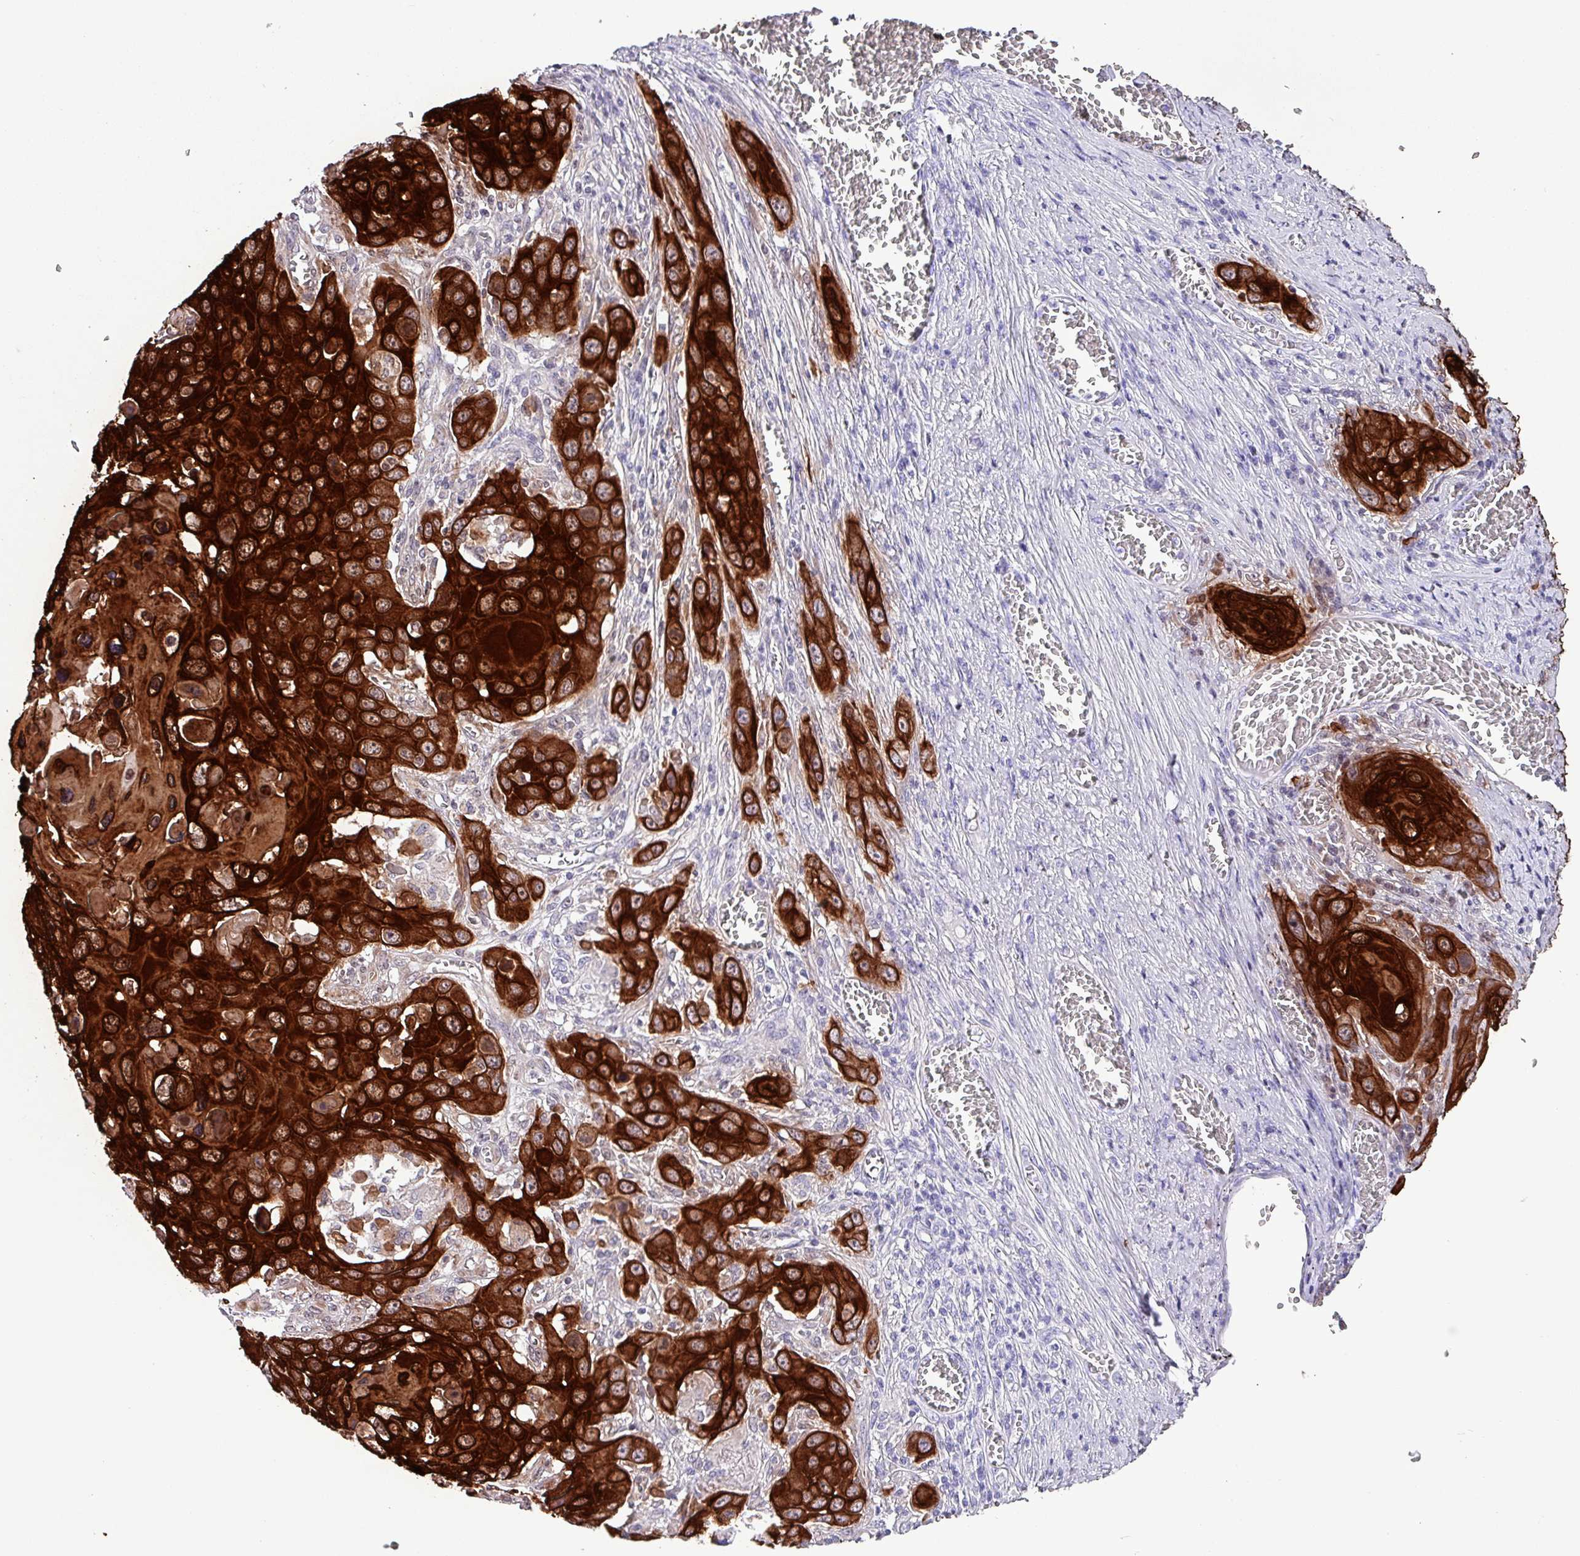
{"staining": {"intensity": "strong", "quantity": ">75%", "location": "cytoplasmic/membranous"}, "tissue": "skin cancer", "cell_type": "Tumor cells", "image_type": "cancer", "snomed": [{"axis": "morphology", "description": "Squamous cell carcinoma, NOS"}, {"axis": "topography", "description": "Skin"}], "caption": "Squamous cell carcinoma (skin) stained with immunohistochemistry reveals strong cytoplasmic/membranous positivity in about >75% of tumor cells.", "gene": "KRT6C", "patient": {"sex": "male", "age": 55}}